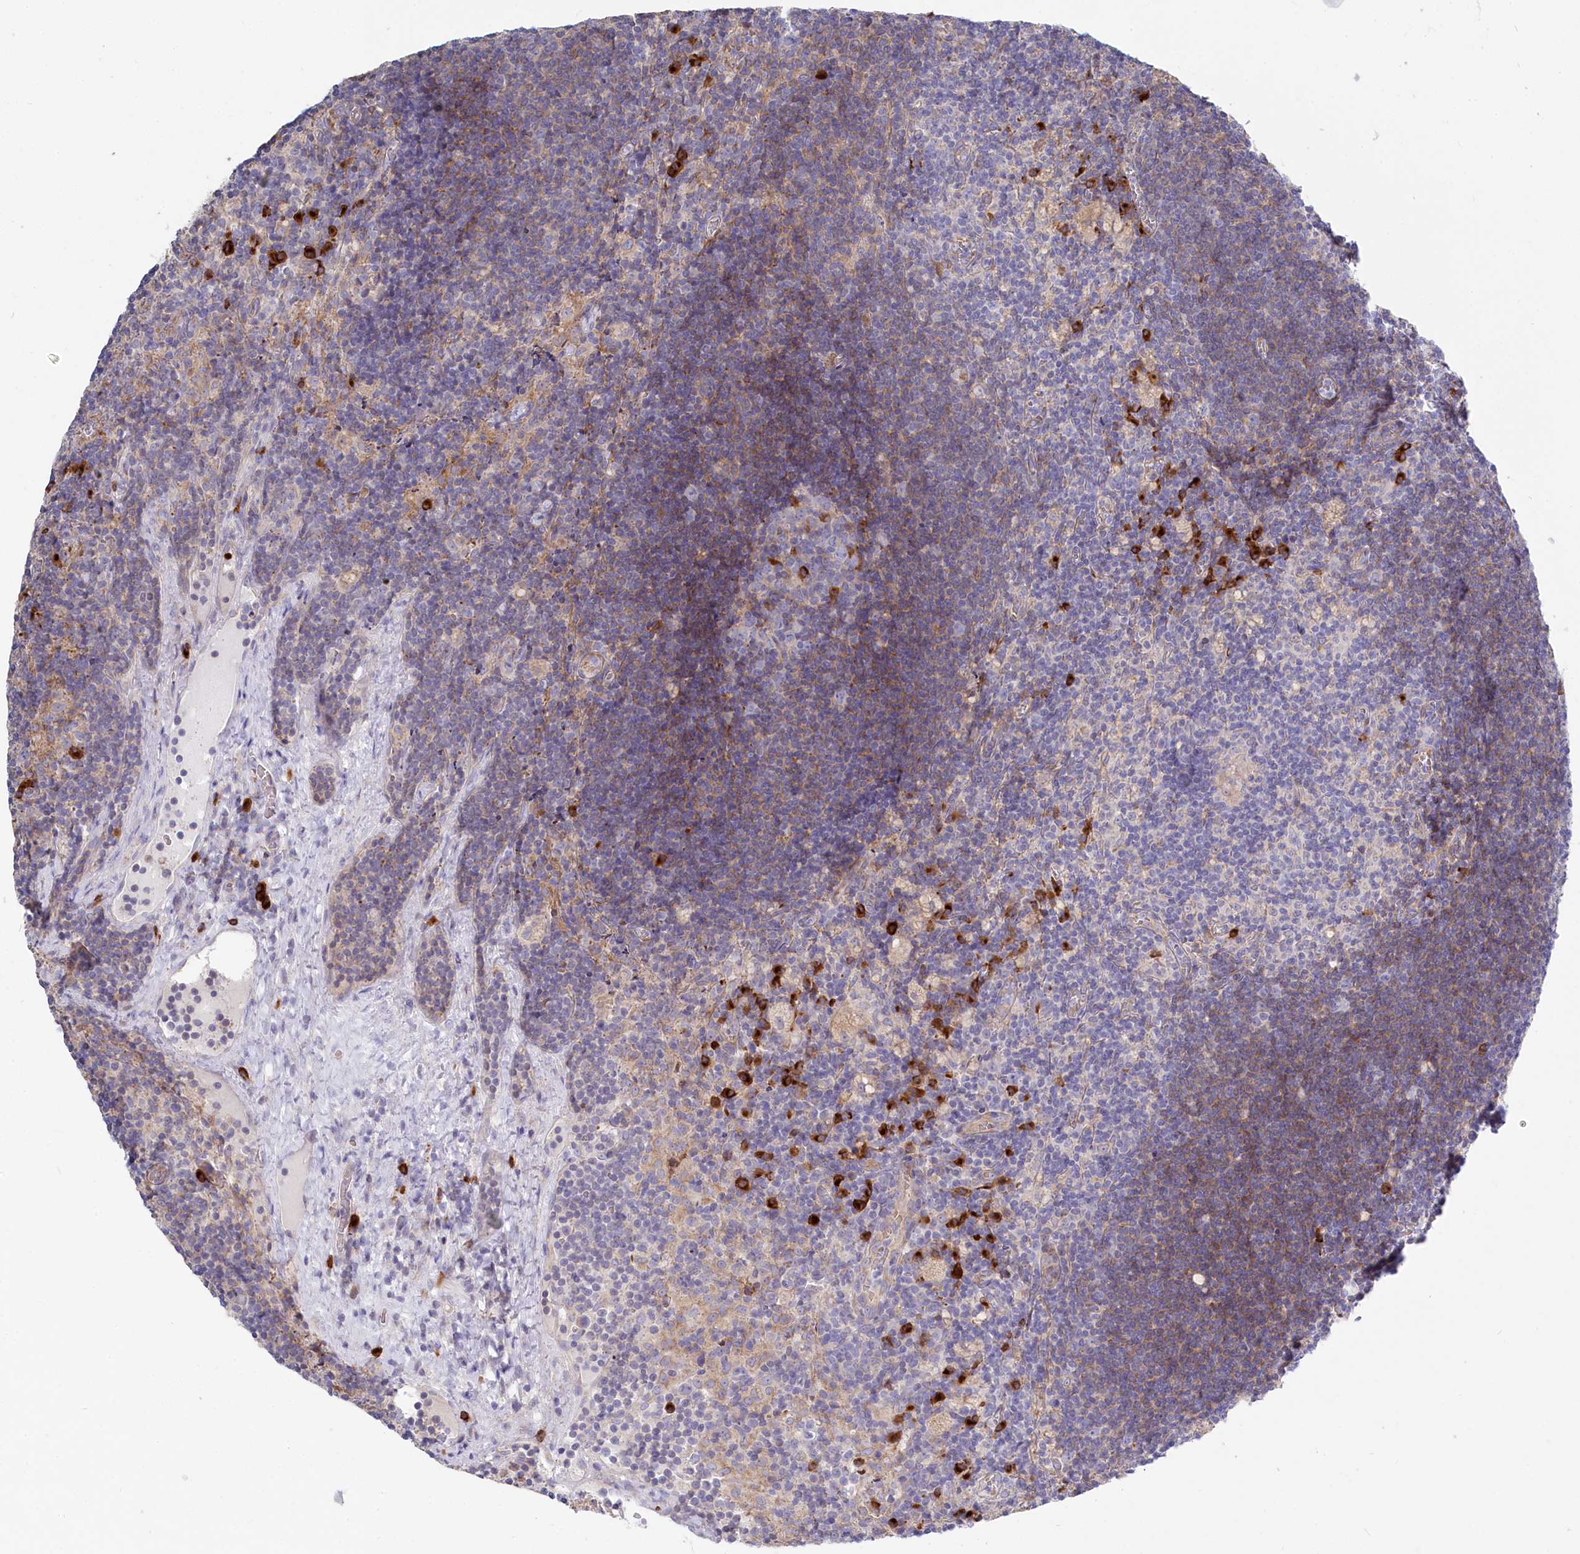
{"staining": {"intensity": "negative", "quantity": "none", "location": "none"}, "tissue": "lymph node", "cell_type": "Germinal center cells", "image_type": "normal", "snomed": [{"axis": "morphology", "description": "Normal tissue, NOS"}, {"axis": "topography", "description": "Lymph node"}], "caption": "Germinal center cells show no significant positivity in unremarkable lymph node. (DAB IHC with hematoxylin counter stain).", "gene": "POGLUT1", "patient": {"sex": "male", "age": 69}}